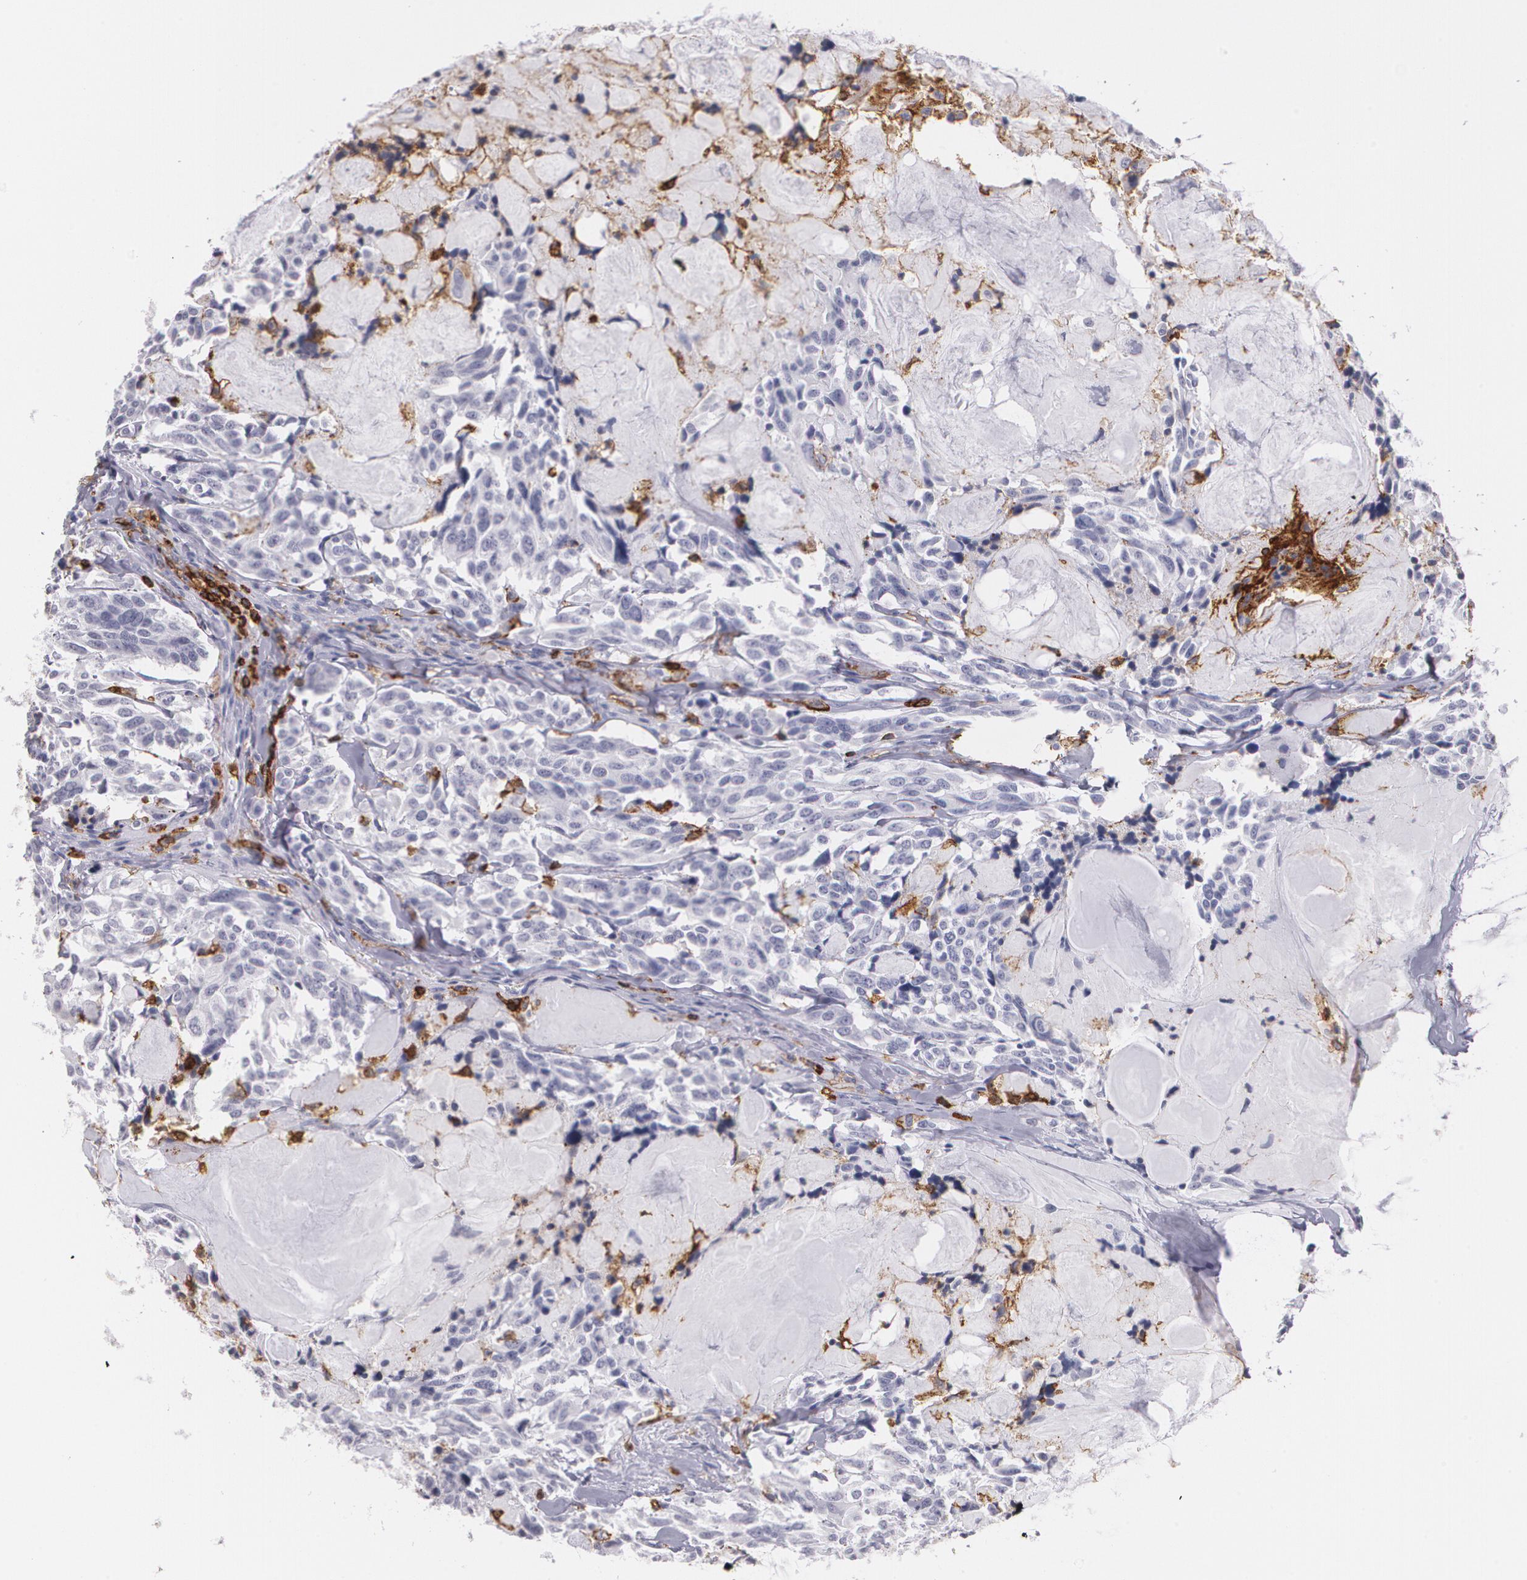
{"staining": {"intensity": "negative", "quantity": "none", "location": "none"}, "tissue": "thyroid cancer", "cell_type": "Tumor cells", "image_type": "cancer", "snomed": [{"axis": "morphology", "description": "Carcinoma, NOS"}, {"axis": "morphology", "description": "Carcinoid, malignant, NOS"}, {"axis": "topography", "description": "Thyroid gland"}], "caption": "The histopathology image reveals no significant staining in tumor cells of carcinoma (thyroid).", "gene": "PTPRC", "patient": {"sex": "male", "age": 33}}